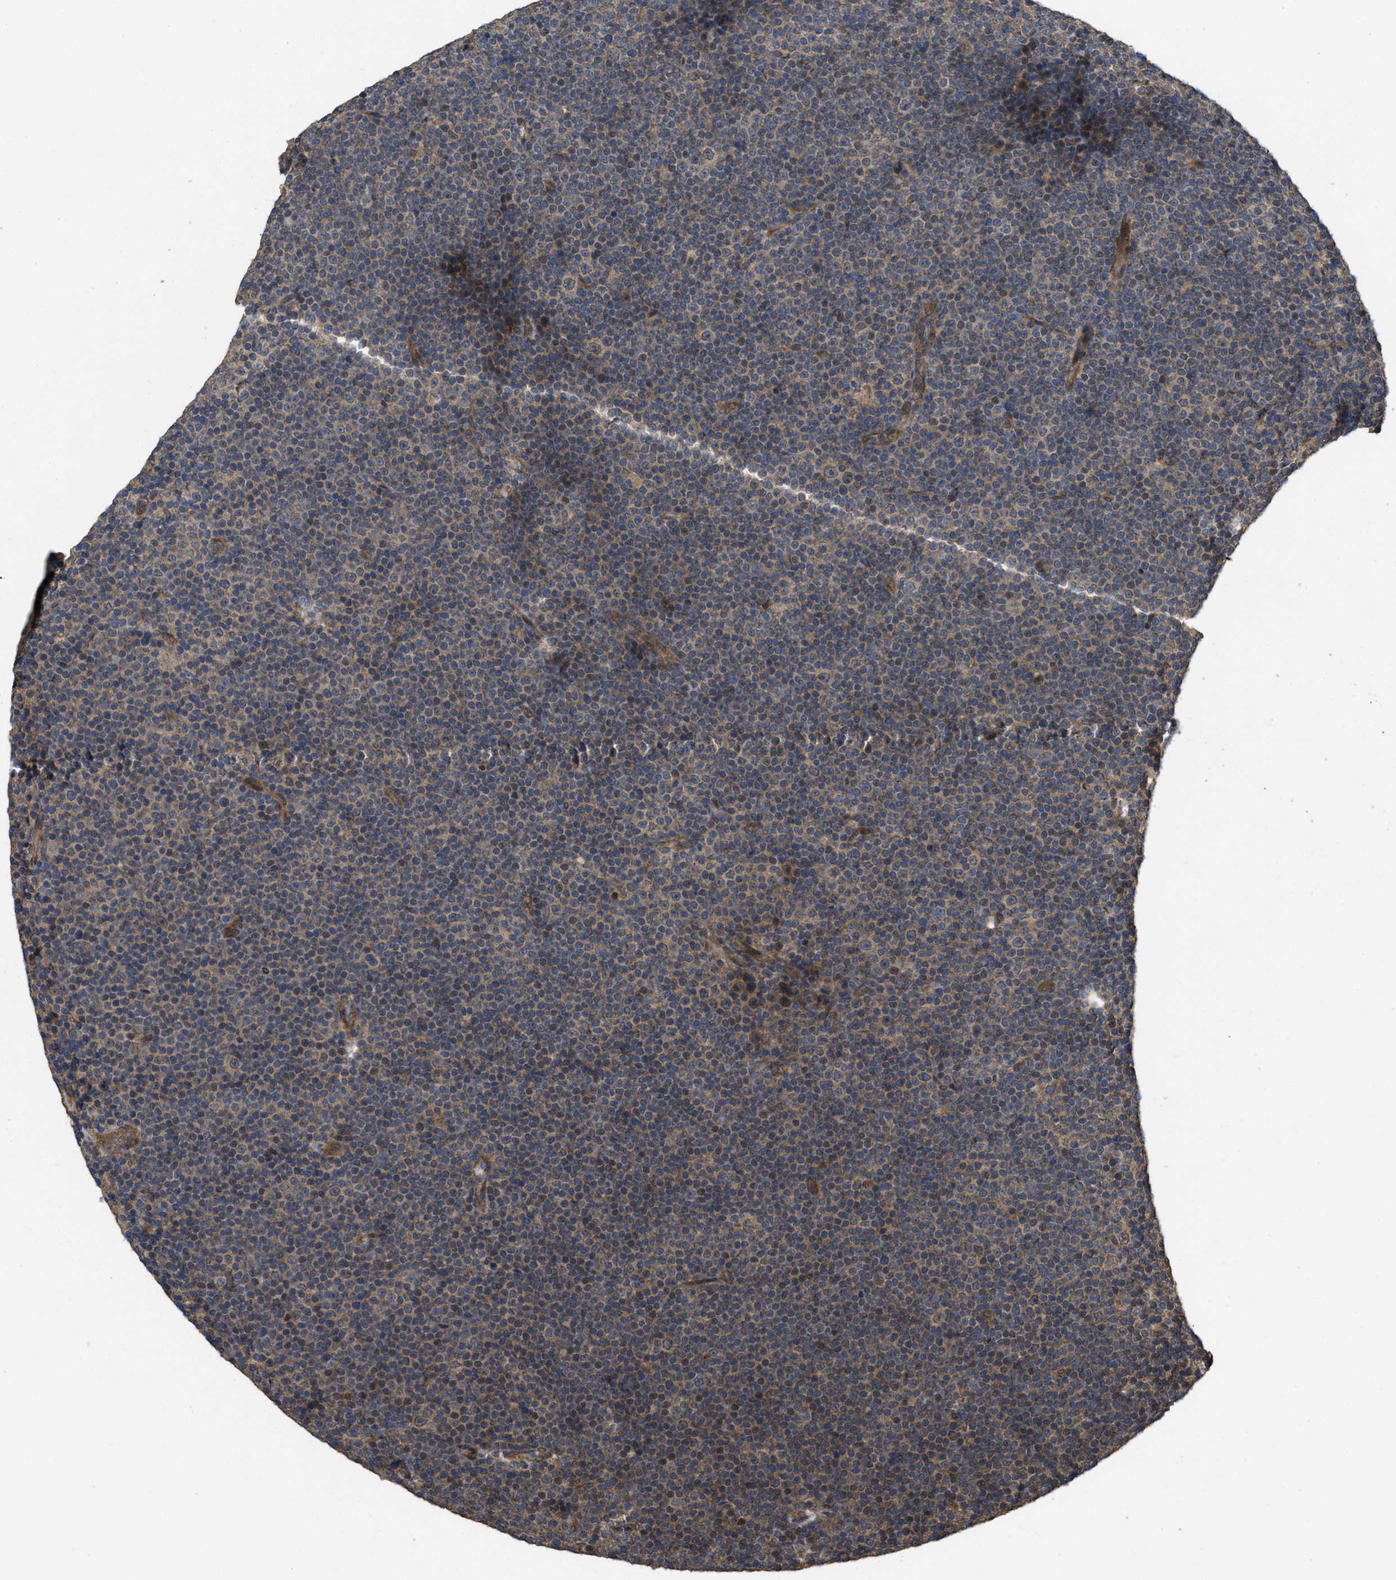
{"staining": {"intensity": "weak", "quantity": "25%-75%", "location": "cytoplasmic/membranous"}, "tissue": "lymphoma", "cell_type": "Tumor cells", "image_type": "cancer", "snomed": [{"axis": "morphology", "description": "Malignant lymphoma, non-Hodgkin's type, Low grade"}, {"axis": "topography", "description": "Lymph node"}], "caption": "Lymphoma stained for a protein displays weak cytoplasmic/membranous positivity in tumor cells.", "gene": "FZD6", "patient": {"sex": "female", "age": 67}}